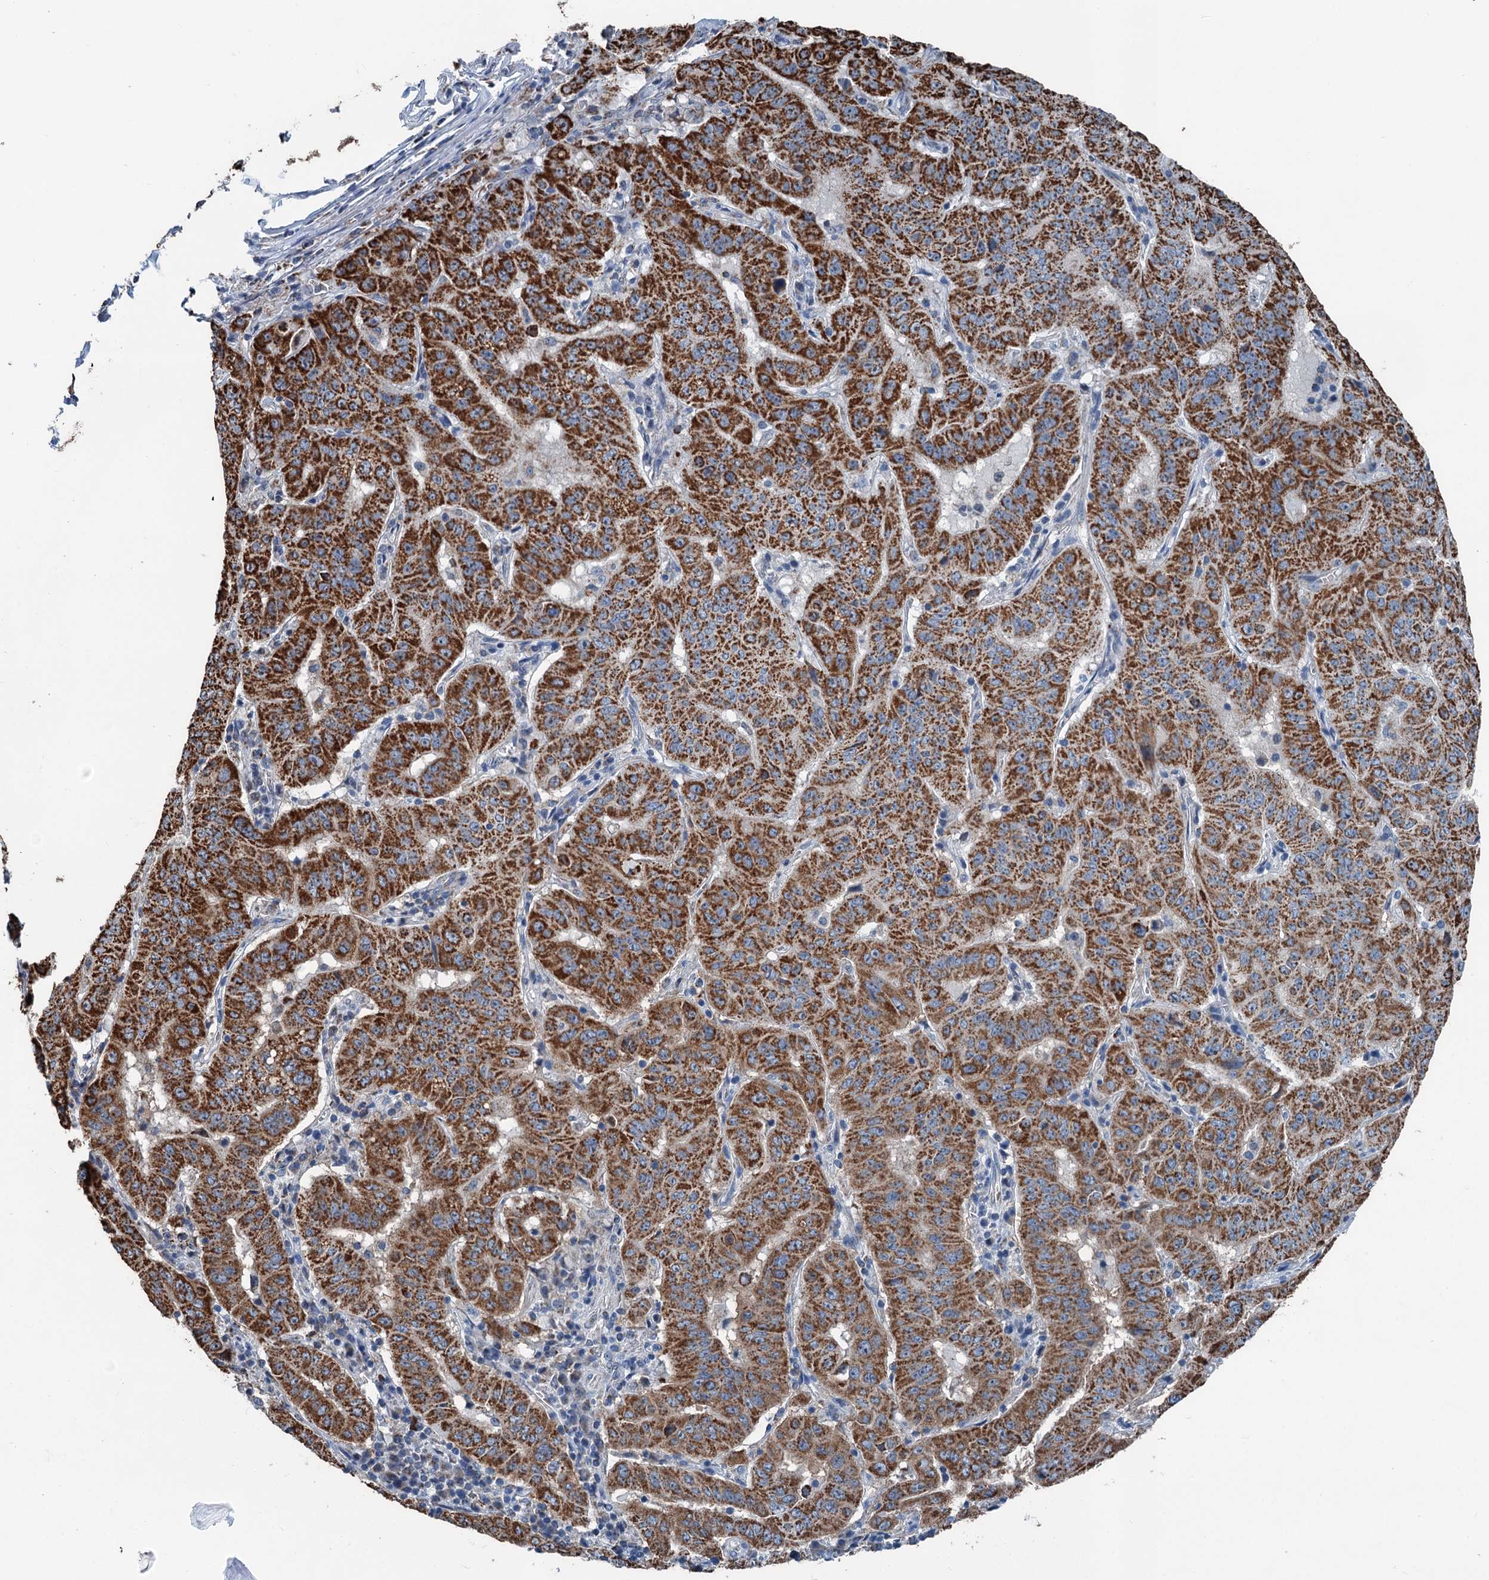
{"staining": {"intensity": "strong", "quantity": ">75%", "location": "cytoplasmic/membranous"}, "tissue": "pancreatic cancer", "cell_type": "Tumor cells", "image_type": "cancer", "snomed": [{"axis": "morphology", "description": "Adenocarcinoma, NOS"}, {"axis": "topography", "description": "Pancreas"}], "caption": "Pancreatic adenocarcinoma stained with DAB (3,3'-diaminobenzidine) immunohistochemistry exhibits high levels of strong cytoplasmic/membranous positivity in approximately >75% of tumor cells.", "gene": "TRPT1", "patient": {"sex": "male", "age": 63}}